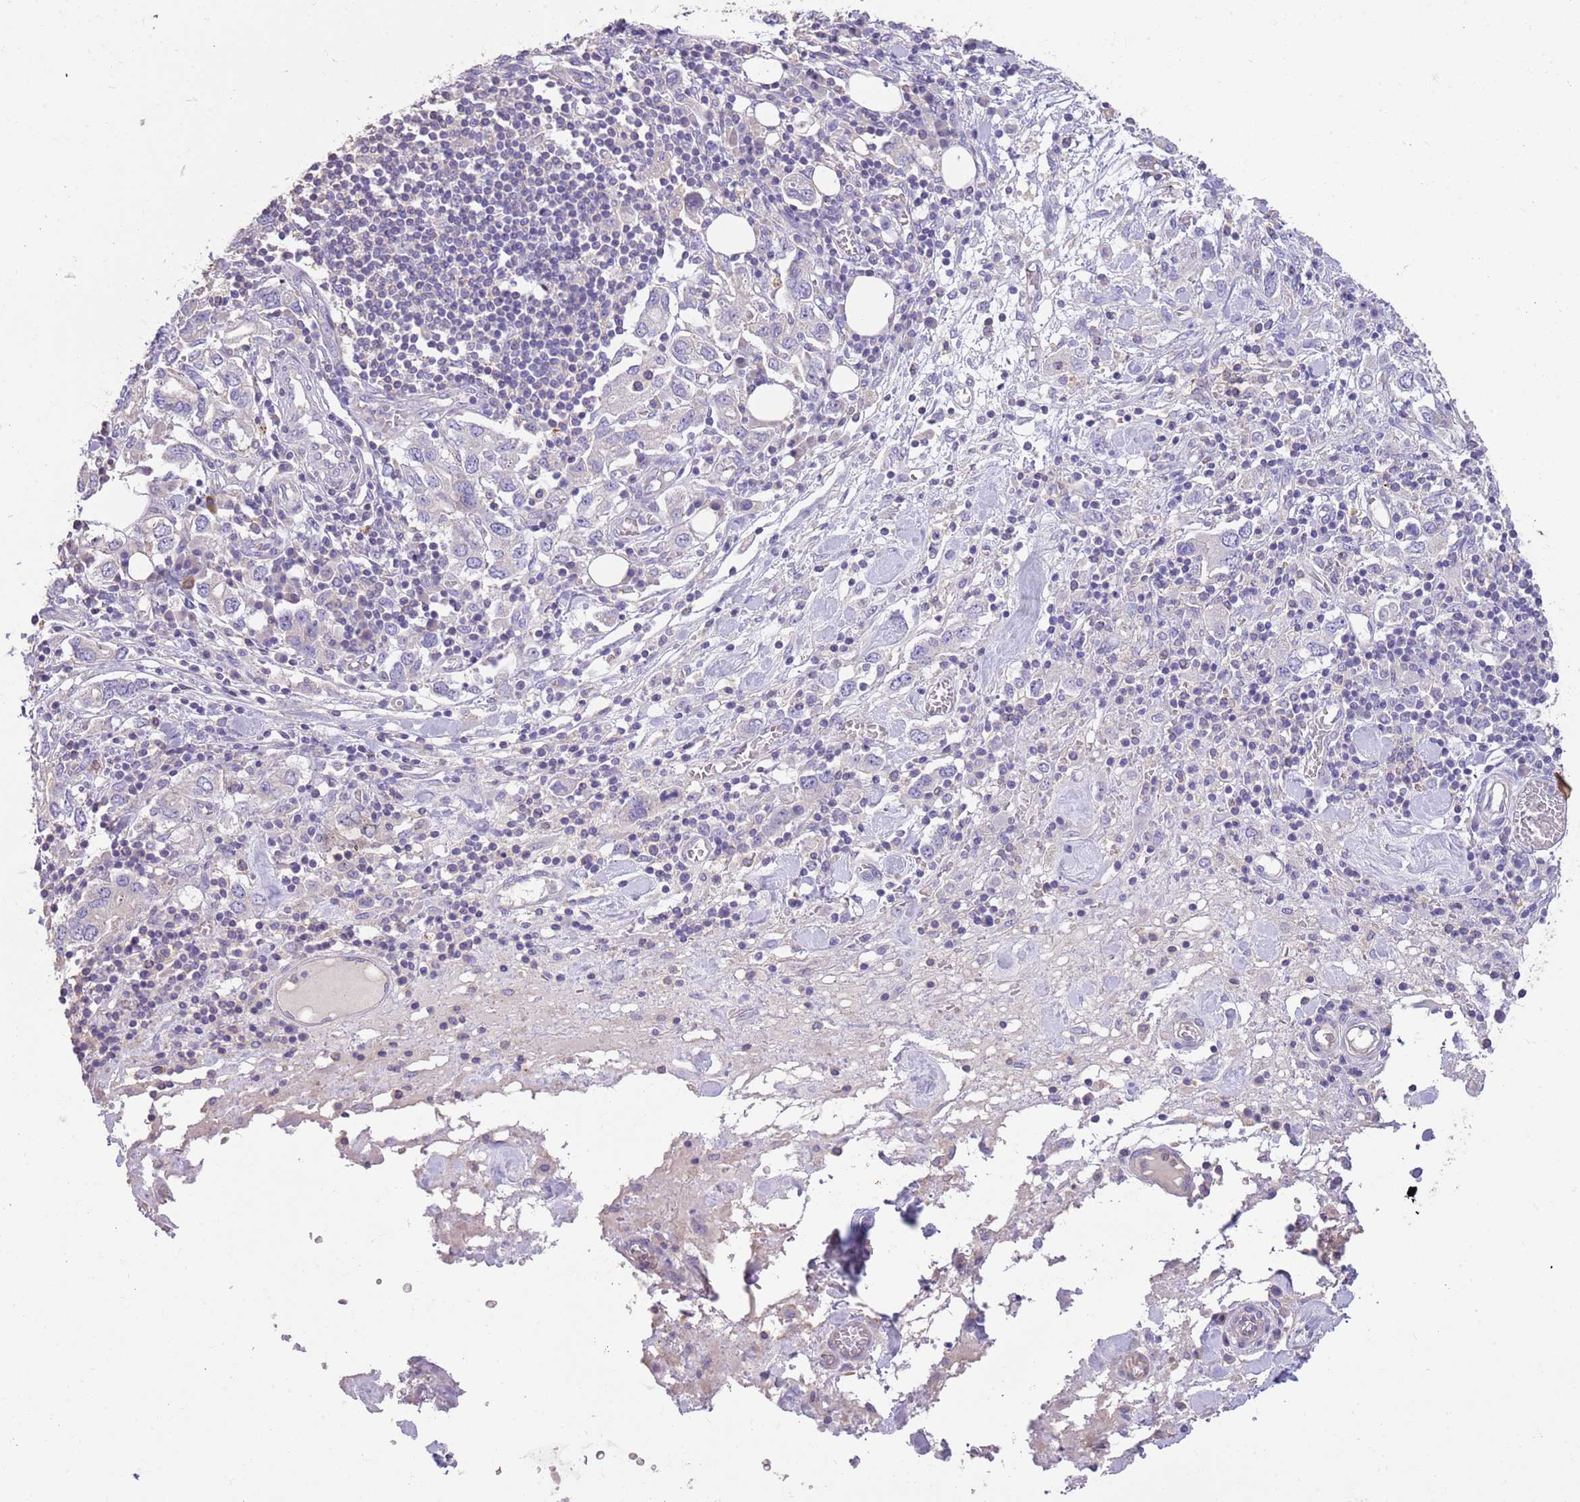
{"staining": {"intensity": "negative", "quantity": "none", "location": "none"}, "tissue": "stomach cancer", "cell_type": "Tumor cells", "image_type": "cancer", "snomed": [{"axis": "morphology", "description": "Adenocarcinoma, NOS"}, {"axis": "topography", "description": "Stomach, upper"}, {"axis": "topography", "description": "Stomach"}], "caption": "IHC image of neoplastic tissue: human adenocarcinoma (stomach) stained with DAB (3,3'-diaminobenzidine) demonstrates no significant protein expression in tumor cells. (Stains: DAB immunohistochemistry with hematoxylin counter stain, Microscopy: brightfield microscopy at high magnification).", "gene": "SFTPA1", "patient": {"sex": "male", "age": 62}}